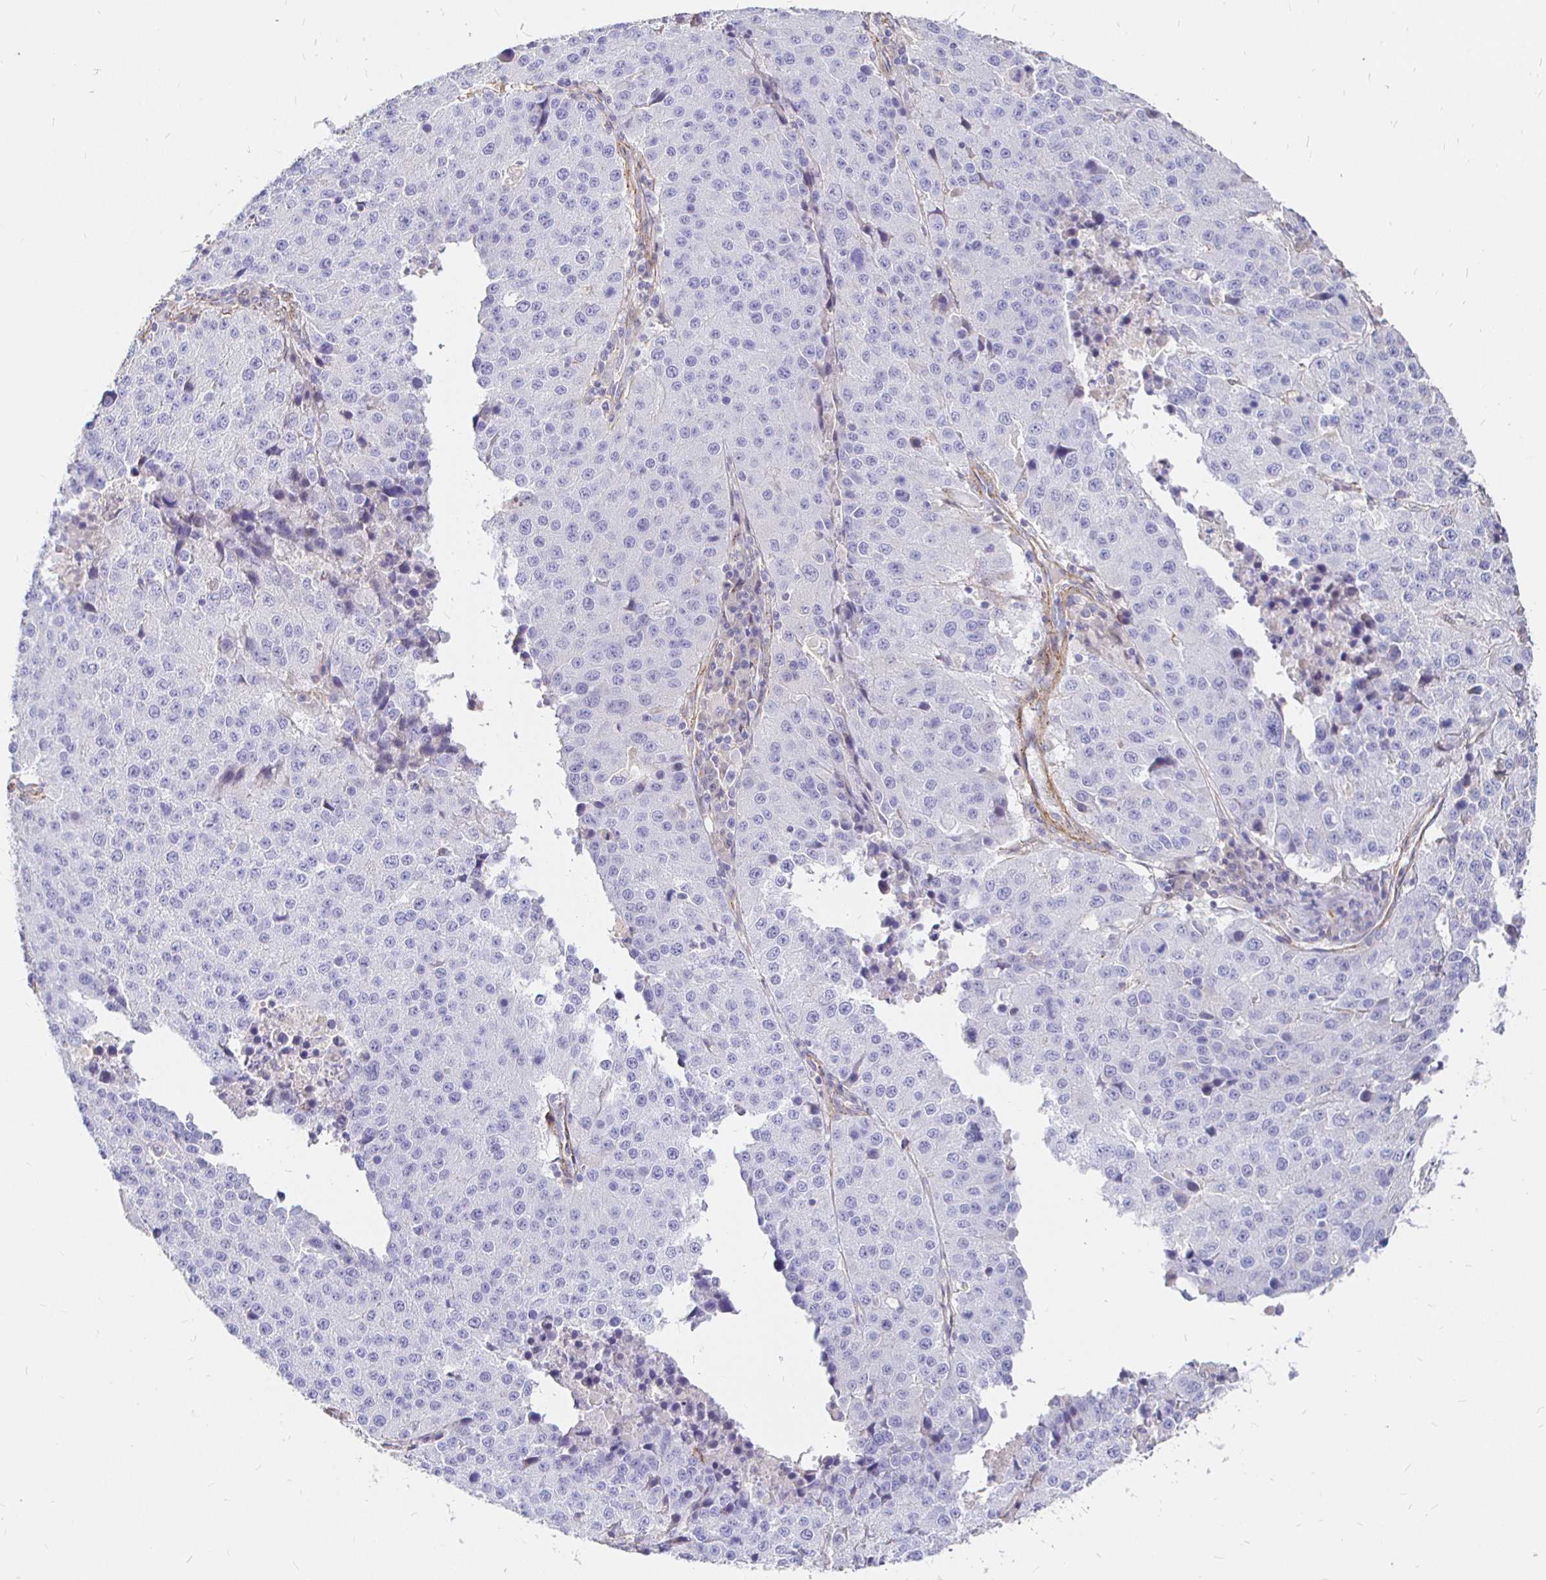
{"staining": {"intensity": "negative", "quantity": "none", "location": "none"}, "tissue": "stomach cancer", "cell_type": "Tumor cells", "image_type": "cancer", "snomed": [{"axis": "morphology", "description": "Adenocarcinoma, NOS"}, {"axis": "topography", "description": "Stomach"}], "caption": "The micrograph reveals no significant positivity in tumor cells of stomach cancer (adenocarcinoma). The staining was performed using DAB (3,3'-diaminobenzidine) to visualize the protein expression in brown, while the nuclei were stained in blue with hematoxylin (Magnification: 20x).", "gene": "PALM2AKAP2", "patient": {"sex": "male", "age": 71}}